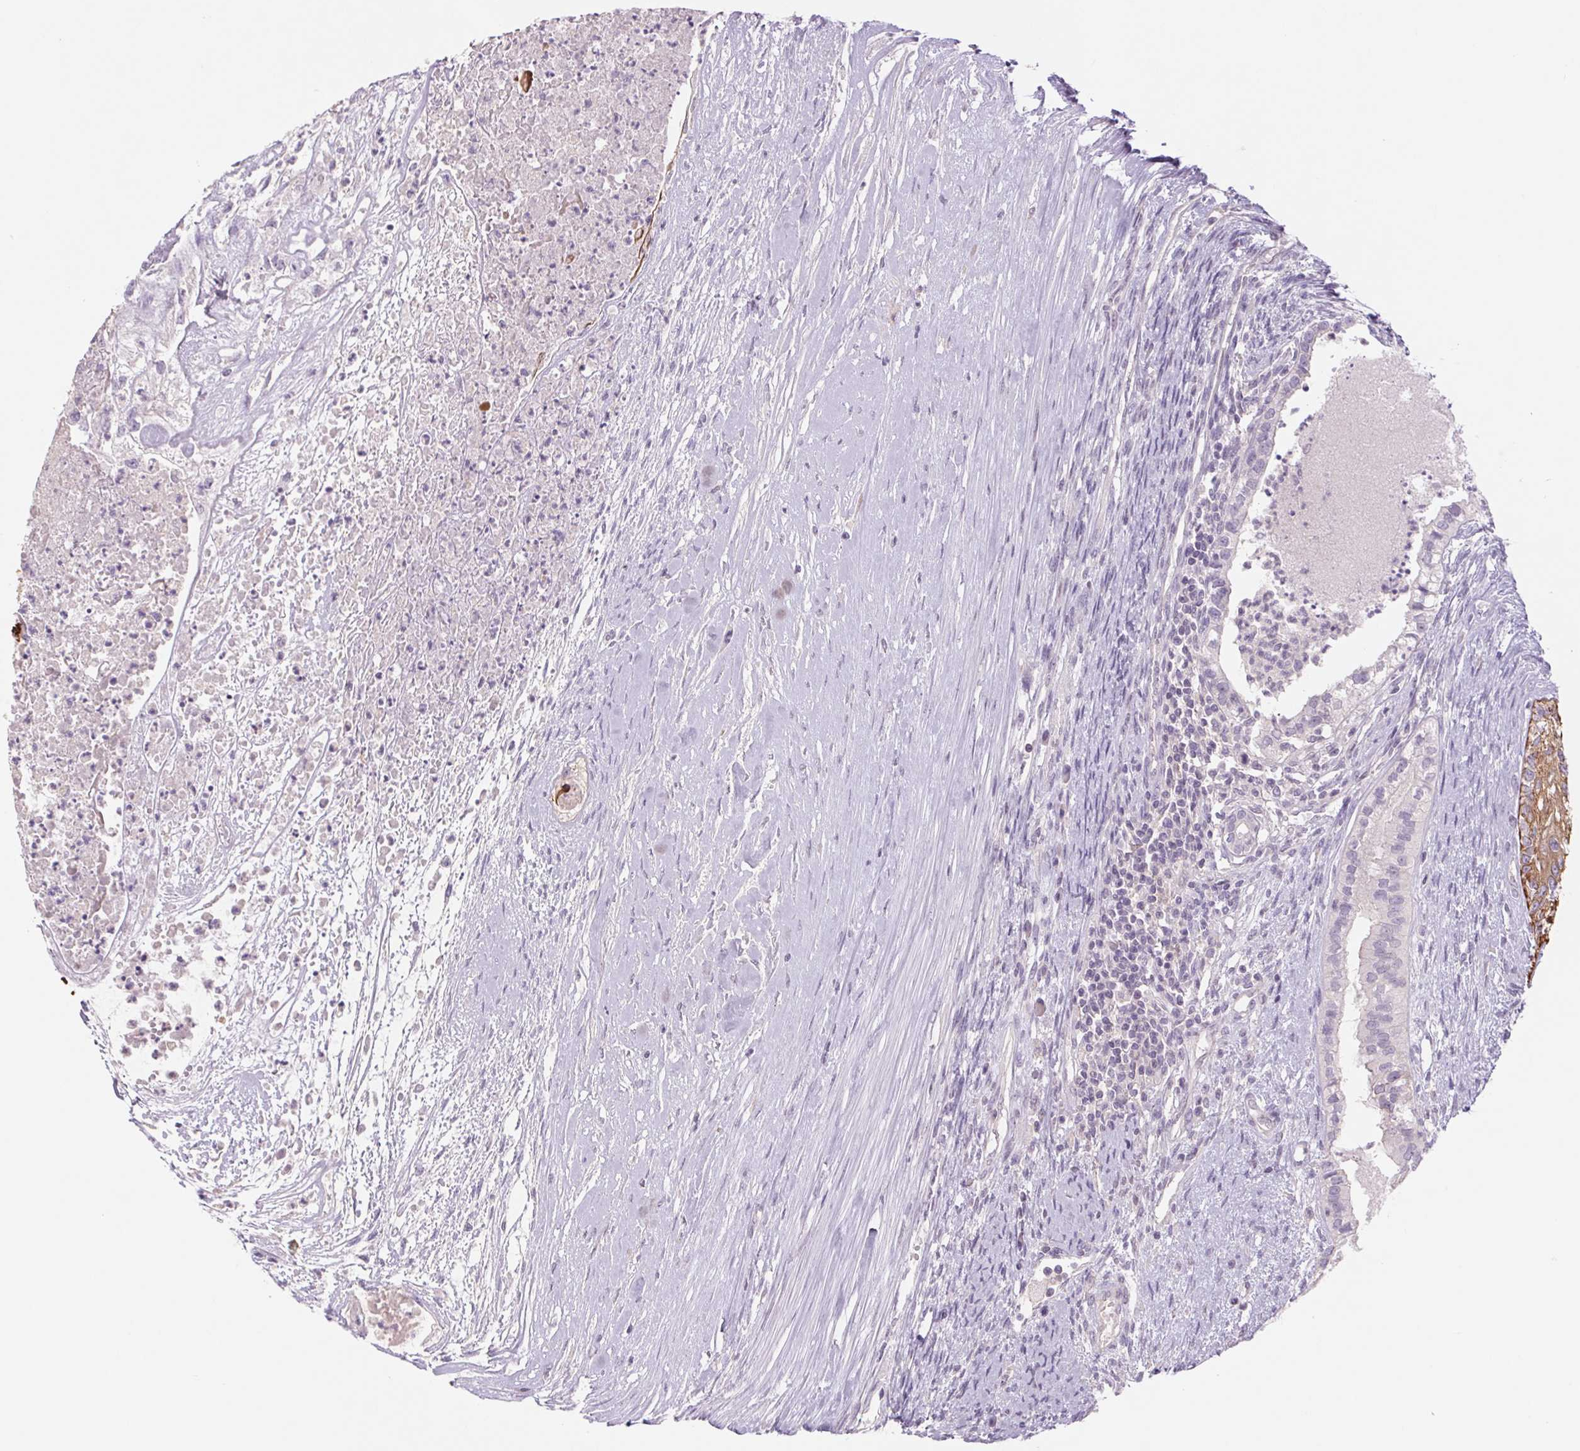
{"staining": {"intensity": "negative", "quantity": "none", "location": "none"}, "tissue": "testis cancer", "cell_type": "Tumor cells", "image_type": "cancer", "snomed": [{"axis": "morphology", "description": "Carcinoma, Embryonal, NOS"}, {"axis": "topography", "description": "Testis"}], "caption": "High magnification brightfield microscopy of testis embryonal carcinoma stained with DAB (3,3'-diaminobenzidine) (brown) and counterstained with hematoxylin (blue): tumor cells show no significant positivity.", "gene": "KRT1", "patient": {"sex": "male", "age": 37}}